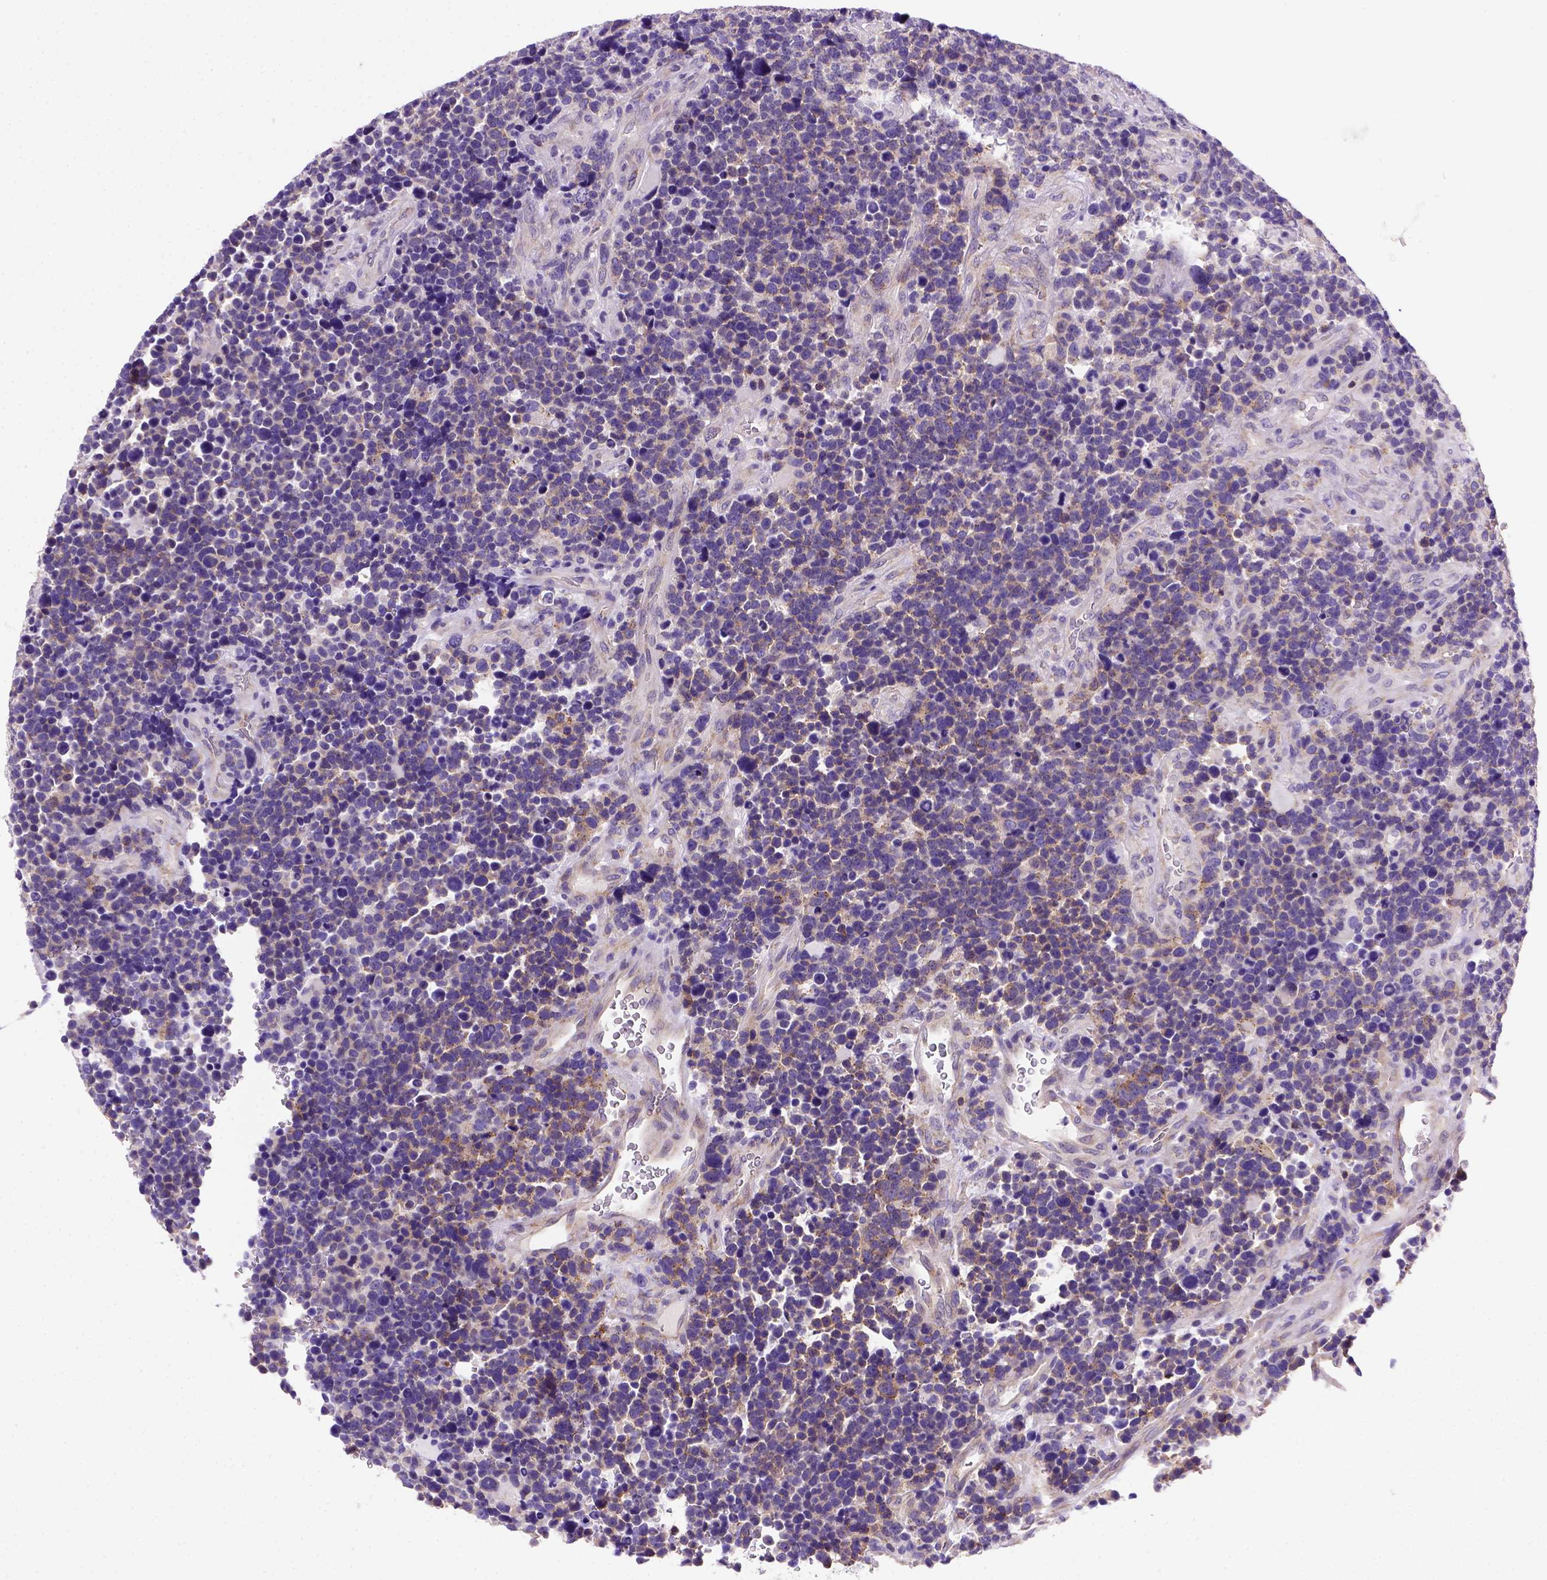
{"staining": {"intensity": "moderate", "quantity": ">75%", "location": "cytoplasmic/membranous"}, "tissue": "glioma", "cell_type": "Tumor cells", "image_type": "cancer", "snomed": [{"axis": "morphology", "description": "Glioma, malignant, High grade"}, {"axis": "topography", "description": "Brain"}], "caption": "IHC staining of glioma, which displays medium levels of moderate cytoplasmic/membranous staining in approximately >75% of tumor cells indicating moderate cytoplasmic/membranous protein staining. The staining was performed using DAB (brown) for protein detection and nuclei were counterstained in hematoxylin (blue).", "gene": "FOXI1", "patient": {"sex": "male", "age": 33}}